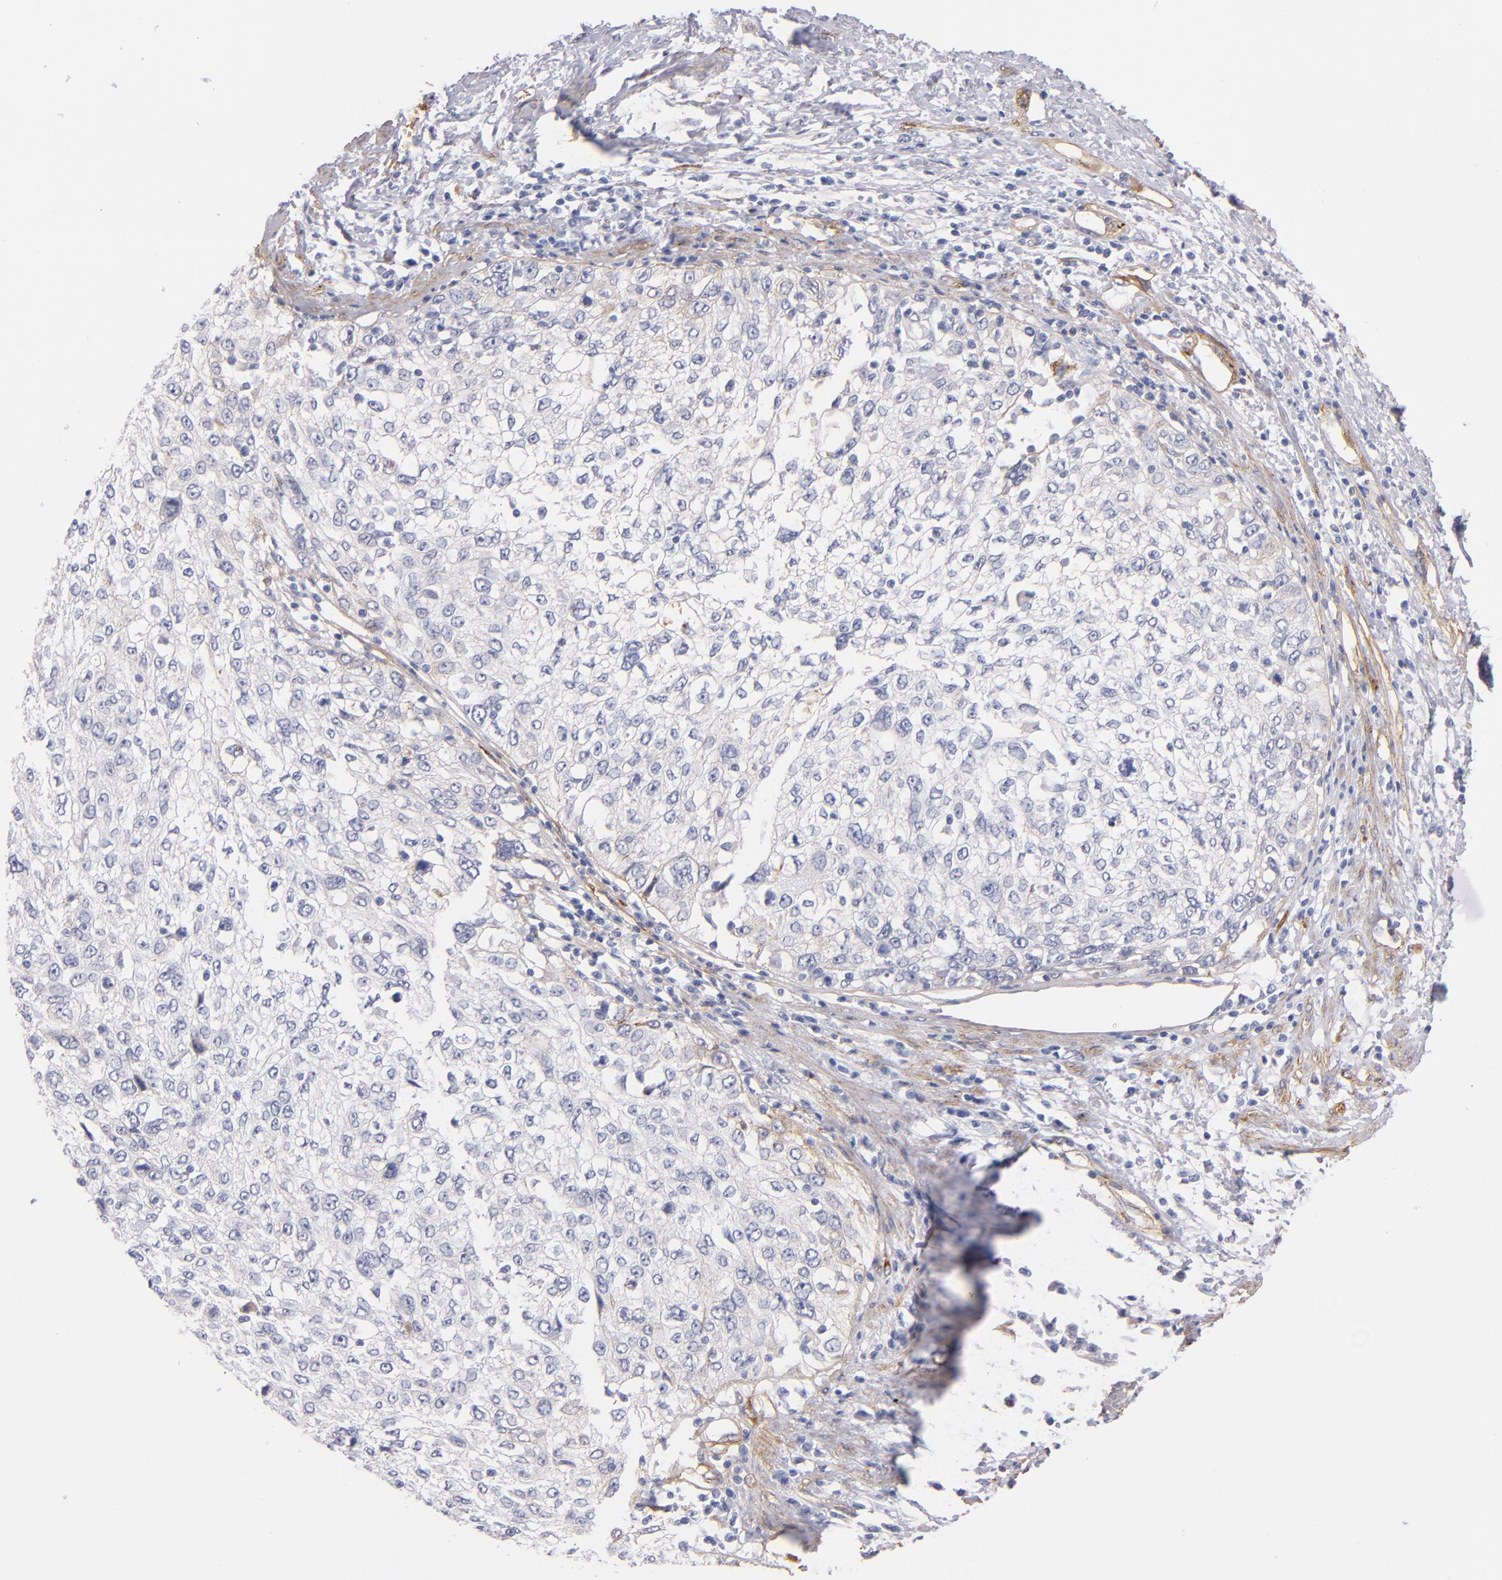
{"staining": {"intensity": "weak", "quantity": "<25%", "location": "cytoplasmic/membranous"}, "tissue": "cervical cancer", "cell_type": "Tumor cells", "image_type": "cancer", "snomed": [{"axis": "morphology", "description": "Squamous cell carcinoma, NOS"}, {"axis": "topography", "description": "Cervix"}], "caption": "An IHC image of cervical squamous cell carcinoma is shown. There is no staining in tumor cells of cervical squamous cell carcinoma.", "gene": "LAMC1", "patient": {"sex": "female", "age": 57}}